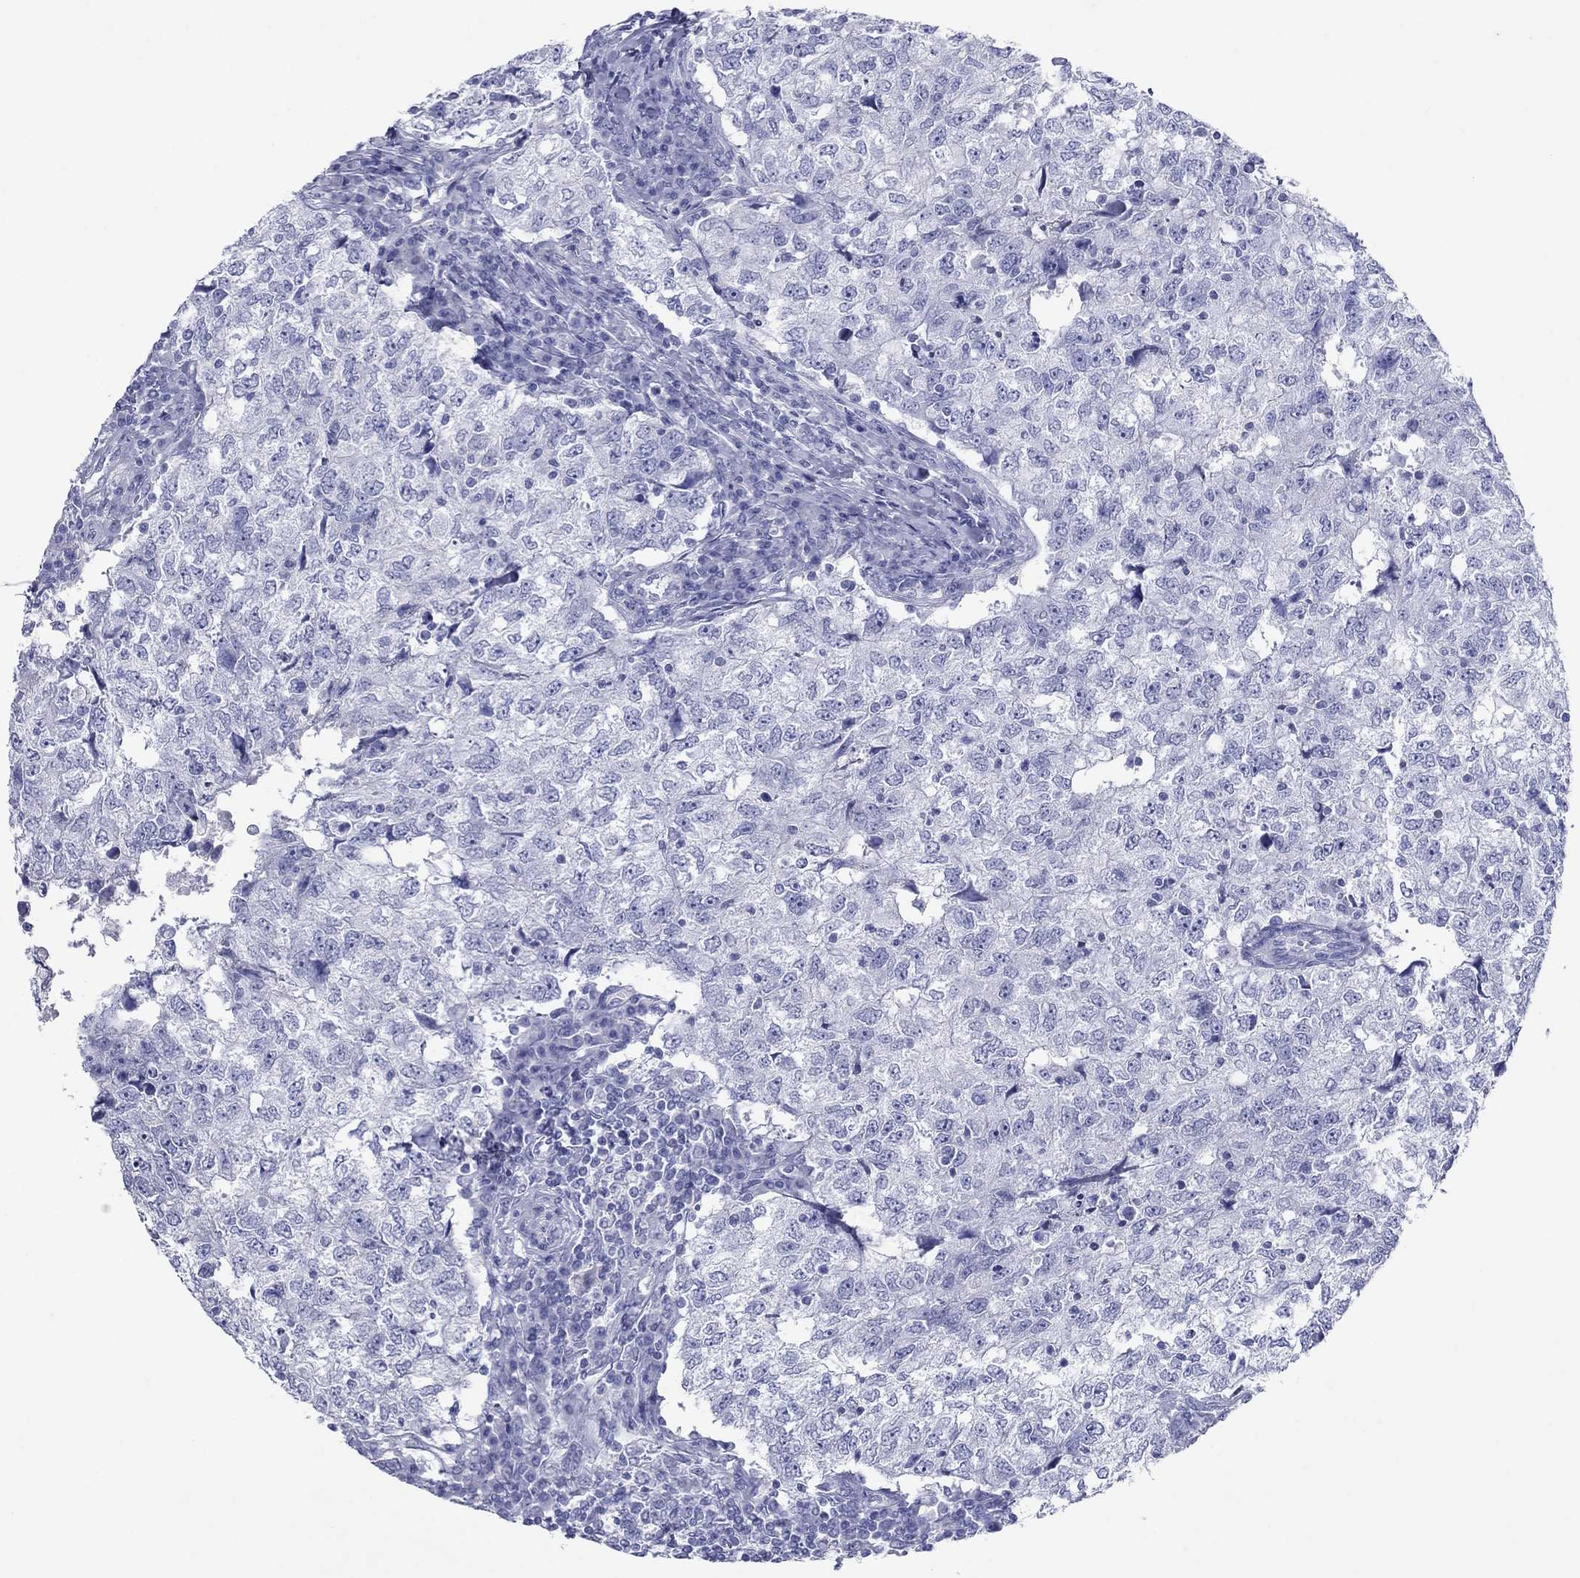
{"staining": {"intensity": "negative", "quantity": "none", "location": "none"}, "tissue": "breast cancer", "cell_type": "Tumor cells", "image_type": "cancer", "snomed": [{"axis": "morphology", "description": "Duct carcinoma"}, {"axis": "topography", "description": "Breast"}], "caption": "Immunohistochemistry photomicrograph of neoplastic tissue: intraductal carcinoma (breast) stained with DAB displays no significant protein positivity in tumor cells. The staining is performed using DAB brown chromogen with nuclei counter-stained in using hematoxylin.", "gene": "ATP4A", "patient": {"sex": "female", "age": 30}}